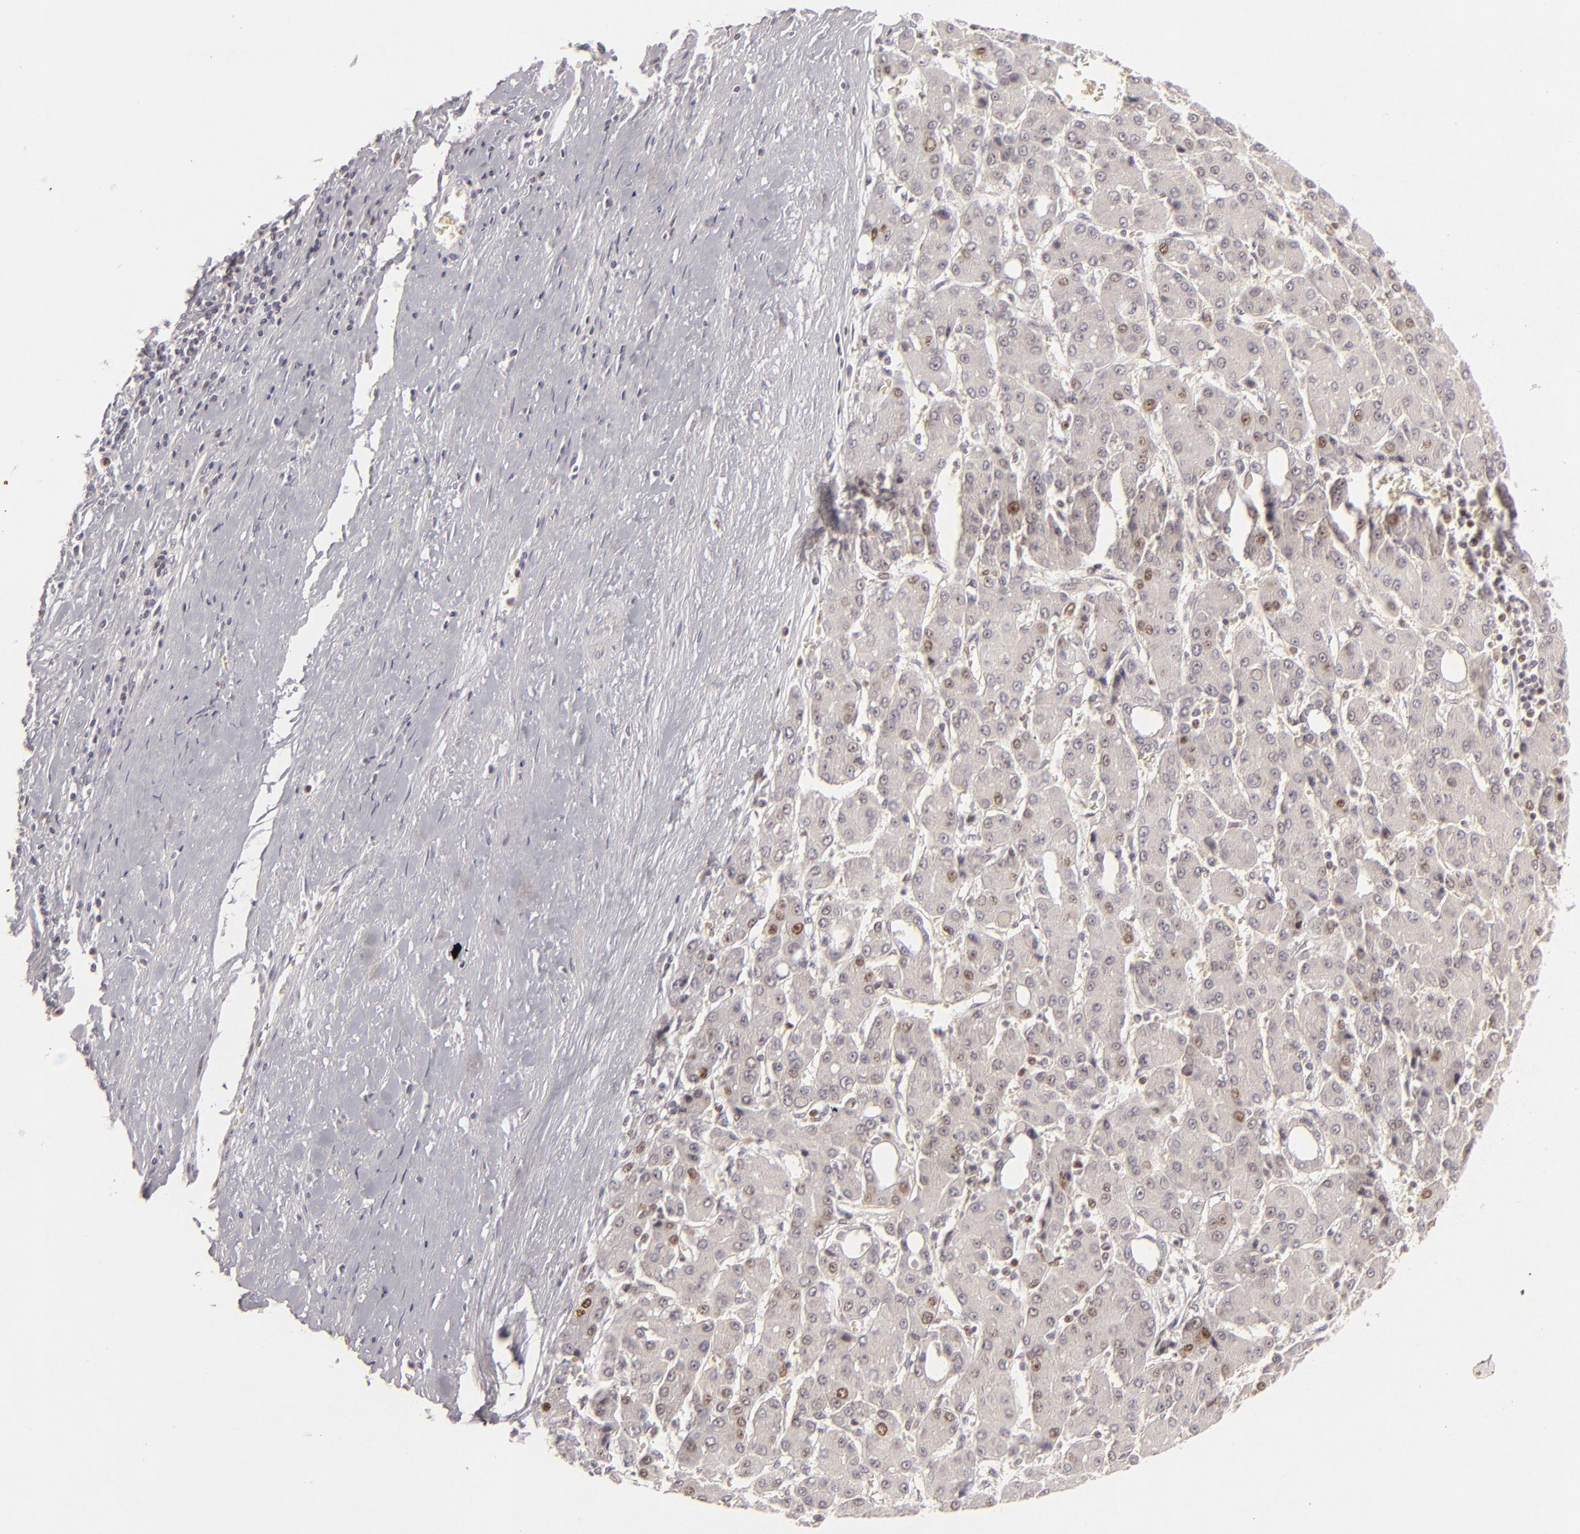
{"staining": {"intensity": "moderate", "quantity": "<25%", "location": "nuclear"}, "tissue": "liver cancer", "cell_type": "Tumor cells", "image_type": "cancer", "snomed": [{"axis": "morphology", "description": "Carcinoma, Hepatocellular, NOS"}, {"axis": "topography", "description": "Liver"}], "caption": "A low amount of moderate nuclear expression is seen in approximately <25% of tumor cells in liver cancer (hepatocellular carcinoma) tissue. (DAB (3,3'-diaminobenzidine) IHC, brown staining for protein, blue staining for nuclei).", "gene": "FEN1", "patient": {"sex": "male", "age": 69}}